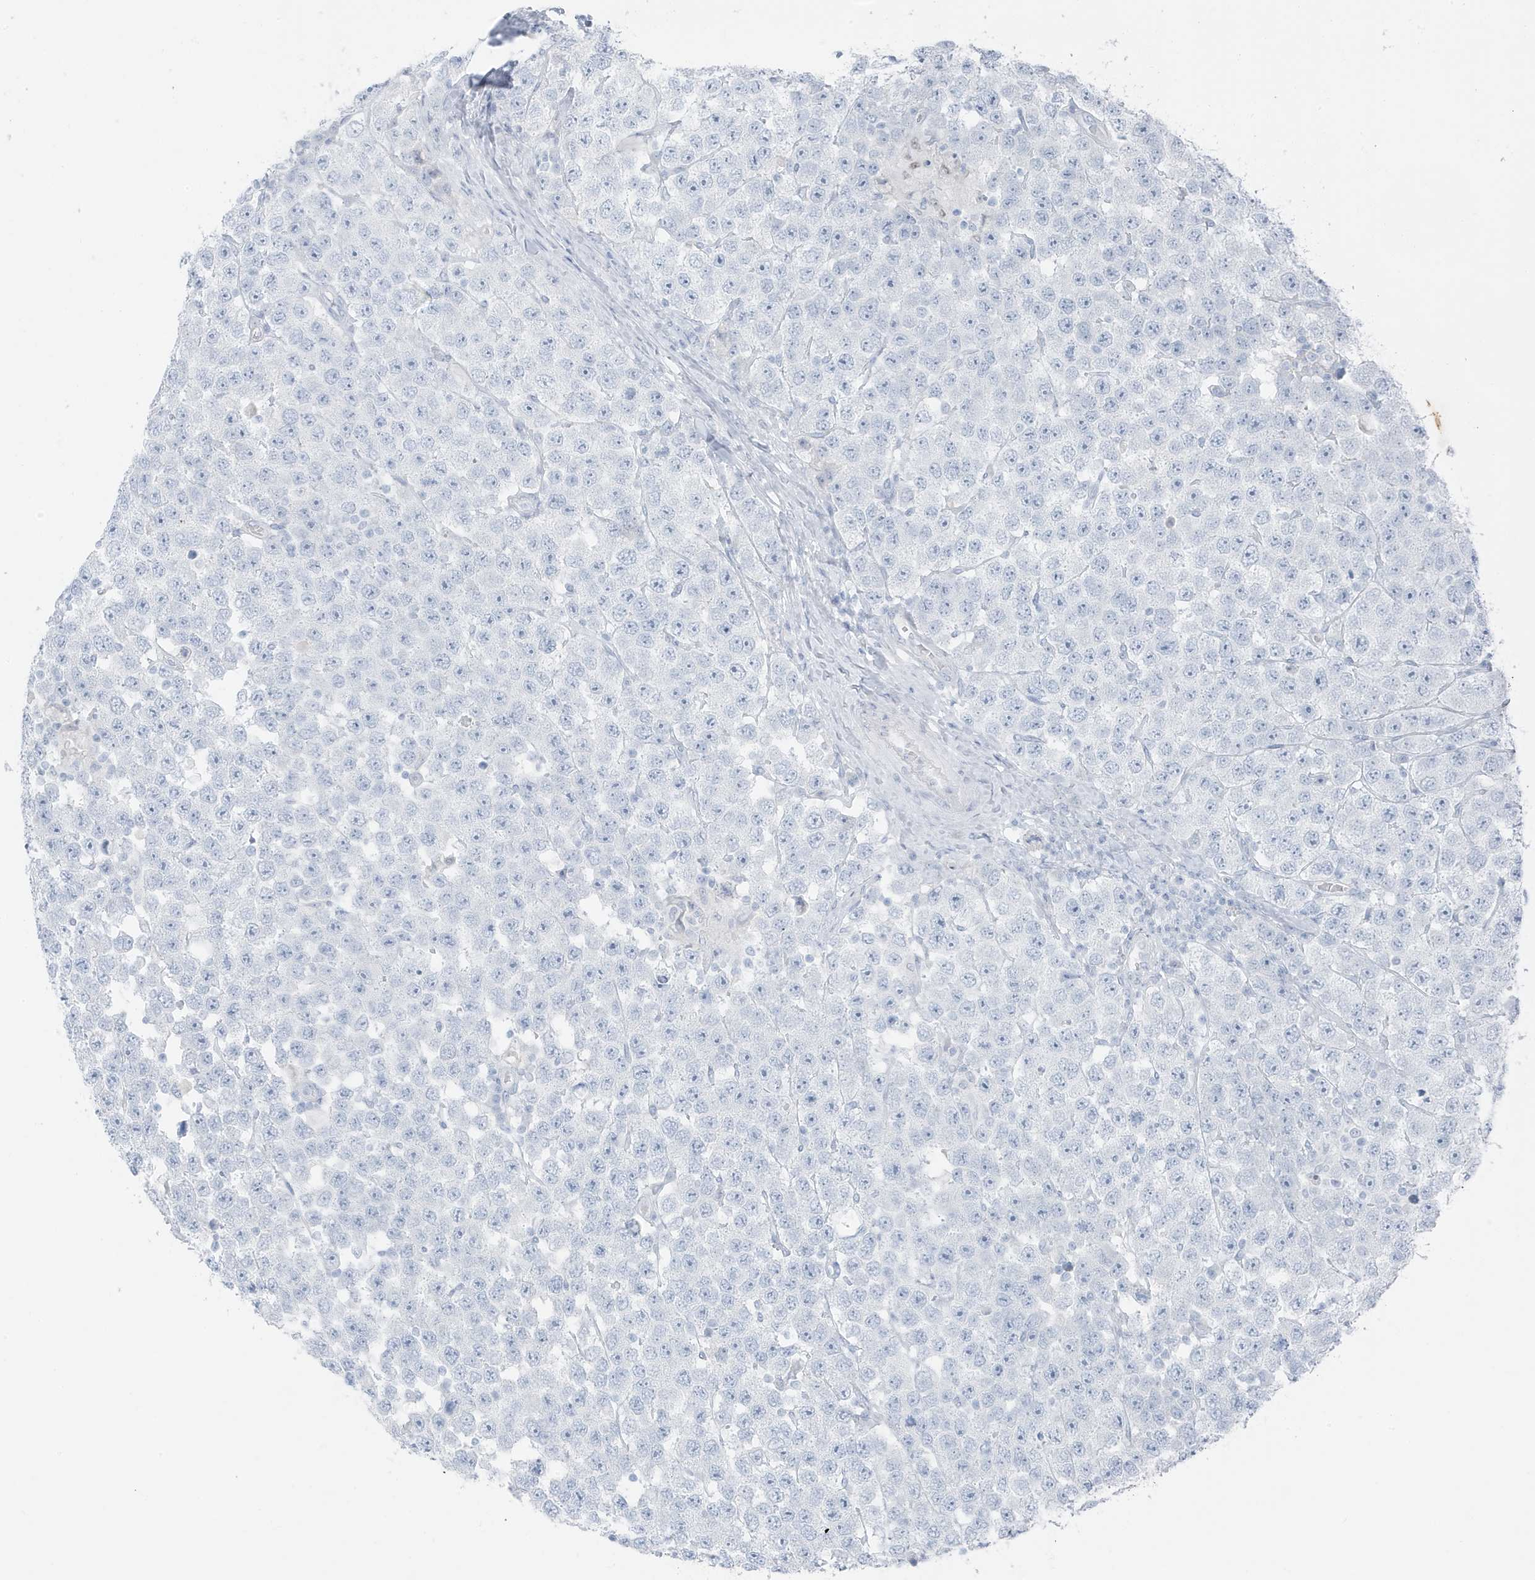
{"staining": {"intensity": "negative", "quantity": "none", "location": "none"}, "tissue": "testis cancer", "cell_type": "Tumor cells", "image_type": "cancer", "snomed": [{"axis": "morphology", "description": "Seminoma, NOS"}, {"axis": "topography", "description": "Testis"}], "caption": "Immunohistochemistry of human testis cancer (seminoma) exhibits no staining in tumor cells.", "gene": "ZFP64", "patient": {"sex": "male", "age": 28}}